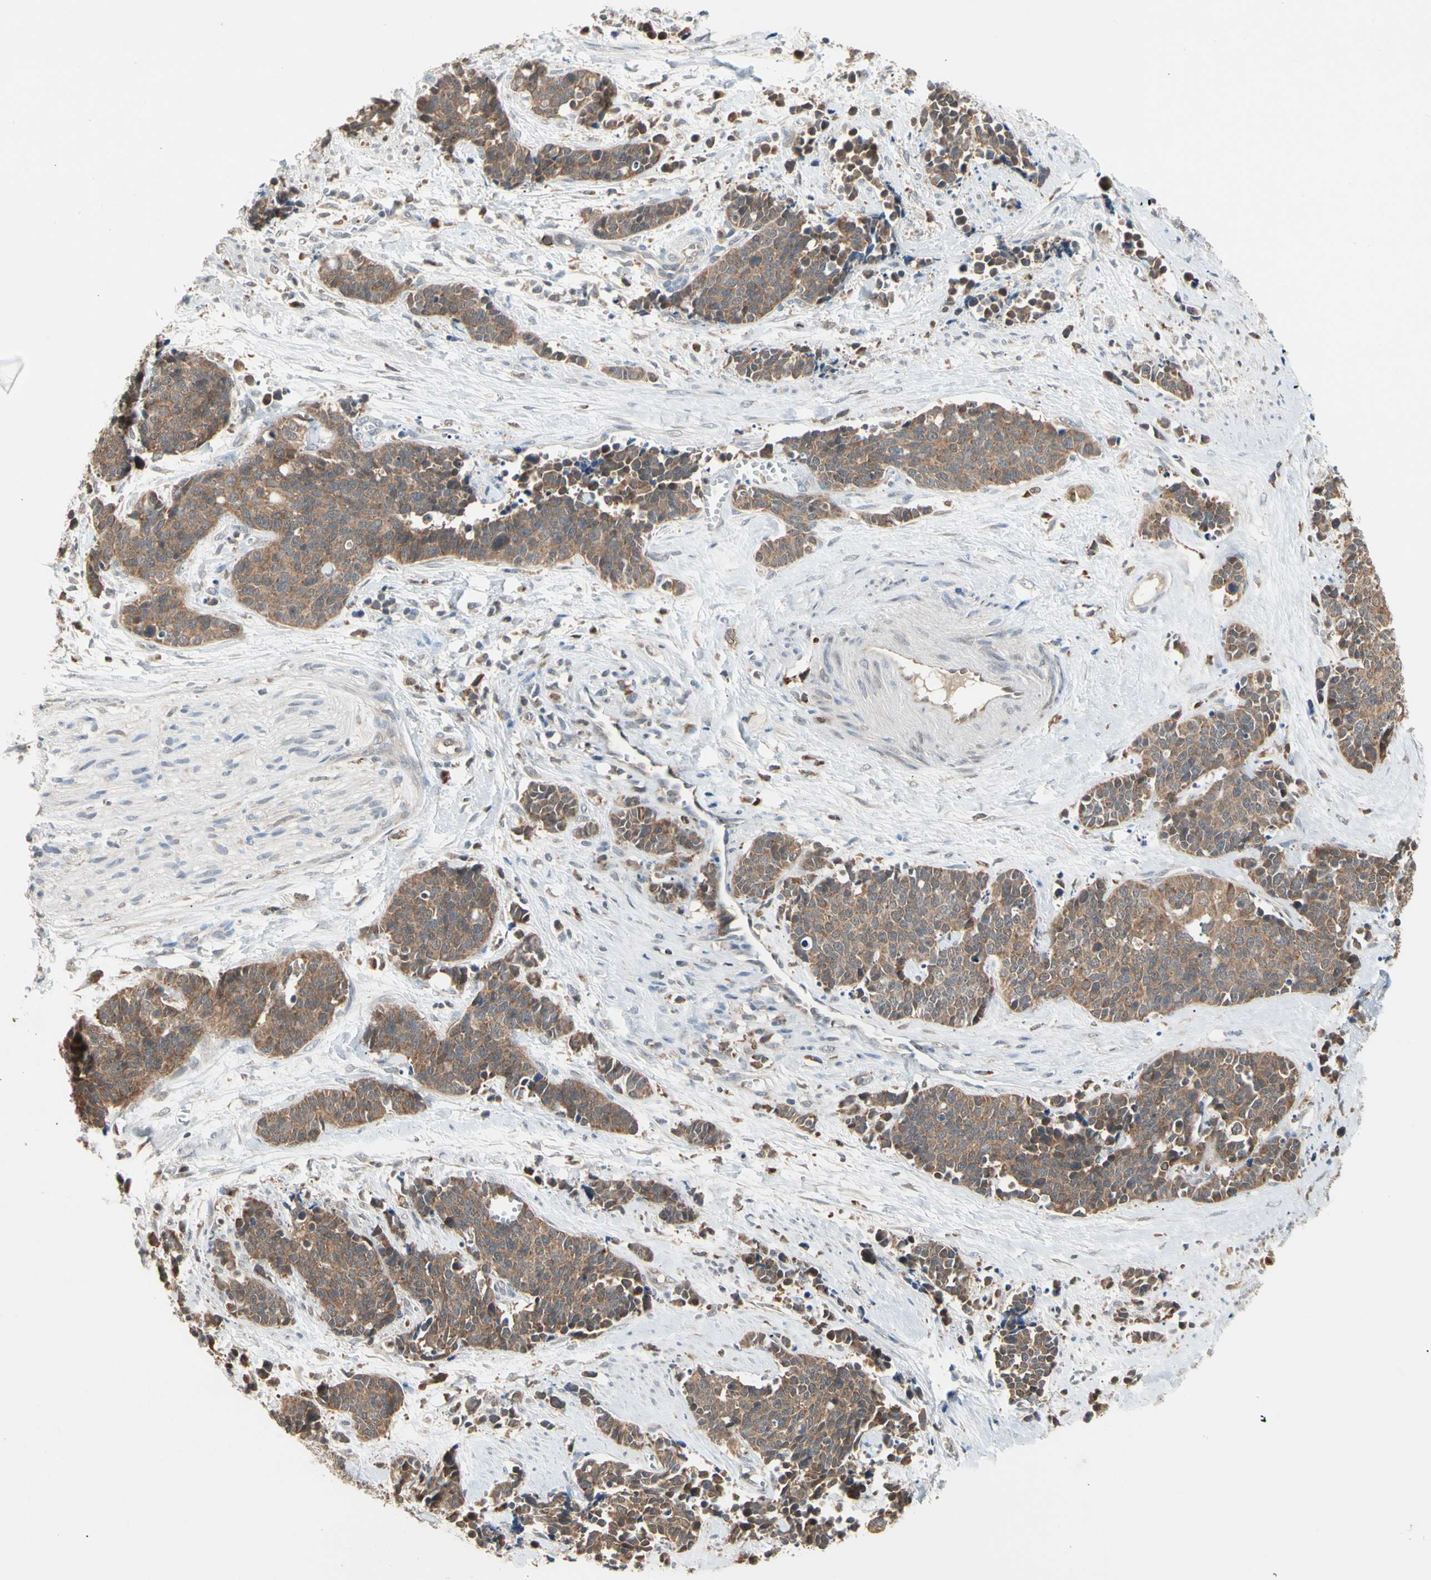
{"staining": {"intensity": "moderate", "quantity": ">75%", "location": "cytoplasmic/membranous"}, "tissue": "cervical cancer", "cell_type": "Tumor cells", "image_type": "cancer", "snomed": [{"axis": "morphology", "description": "Squamous cell carcinoma, NOS"}, {"axis": "topography", "description": "Cervix"}], "caption": "About >75% of tumor cells in cervical cancer (squamous cell carcinoma) exhibit moderate cytoplasmic/membranous protein staining as visualized by brown immunohistochemical staining.", "gene": "MTHFS", "patient": {"sex": "female", "age": 35}}